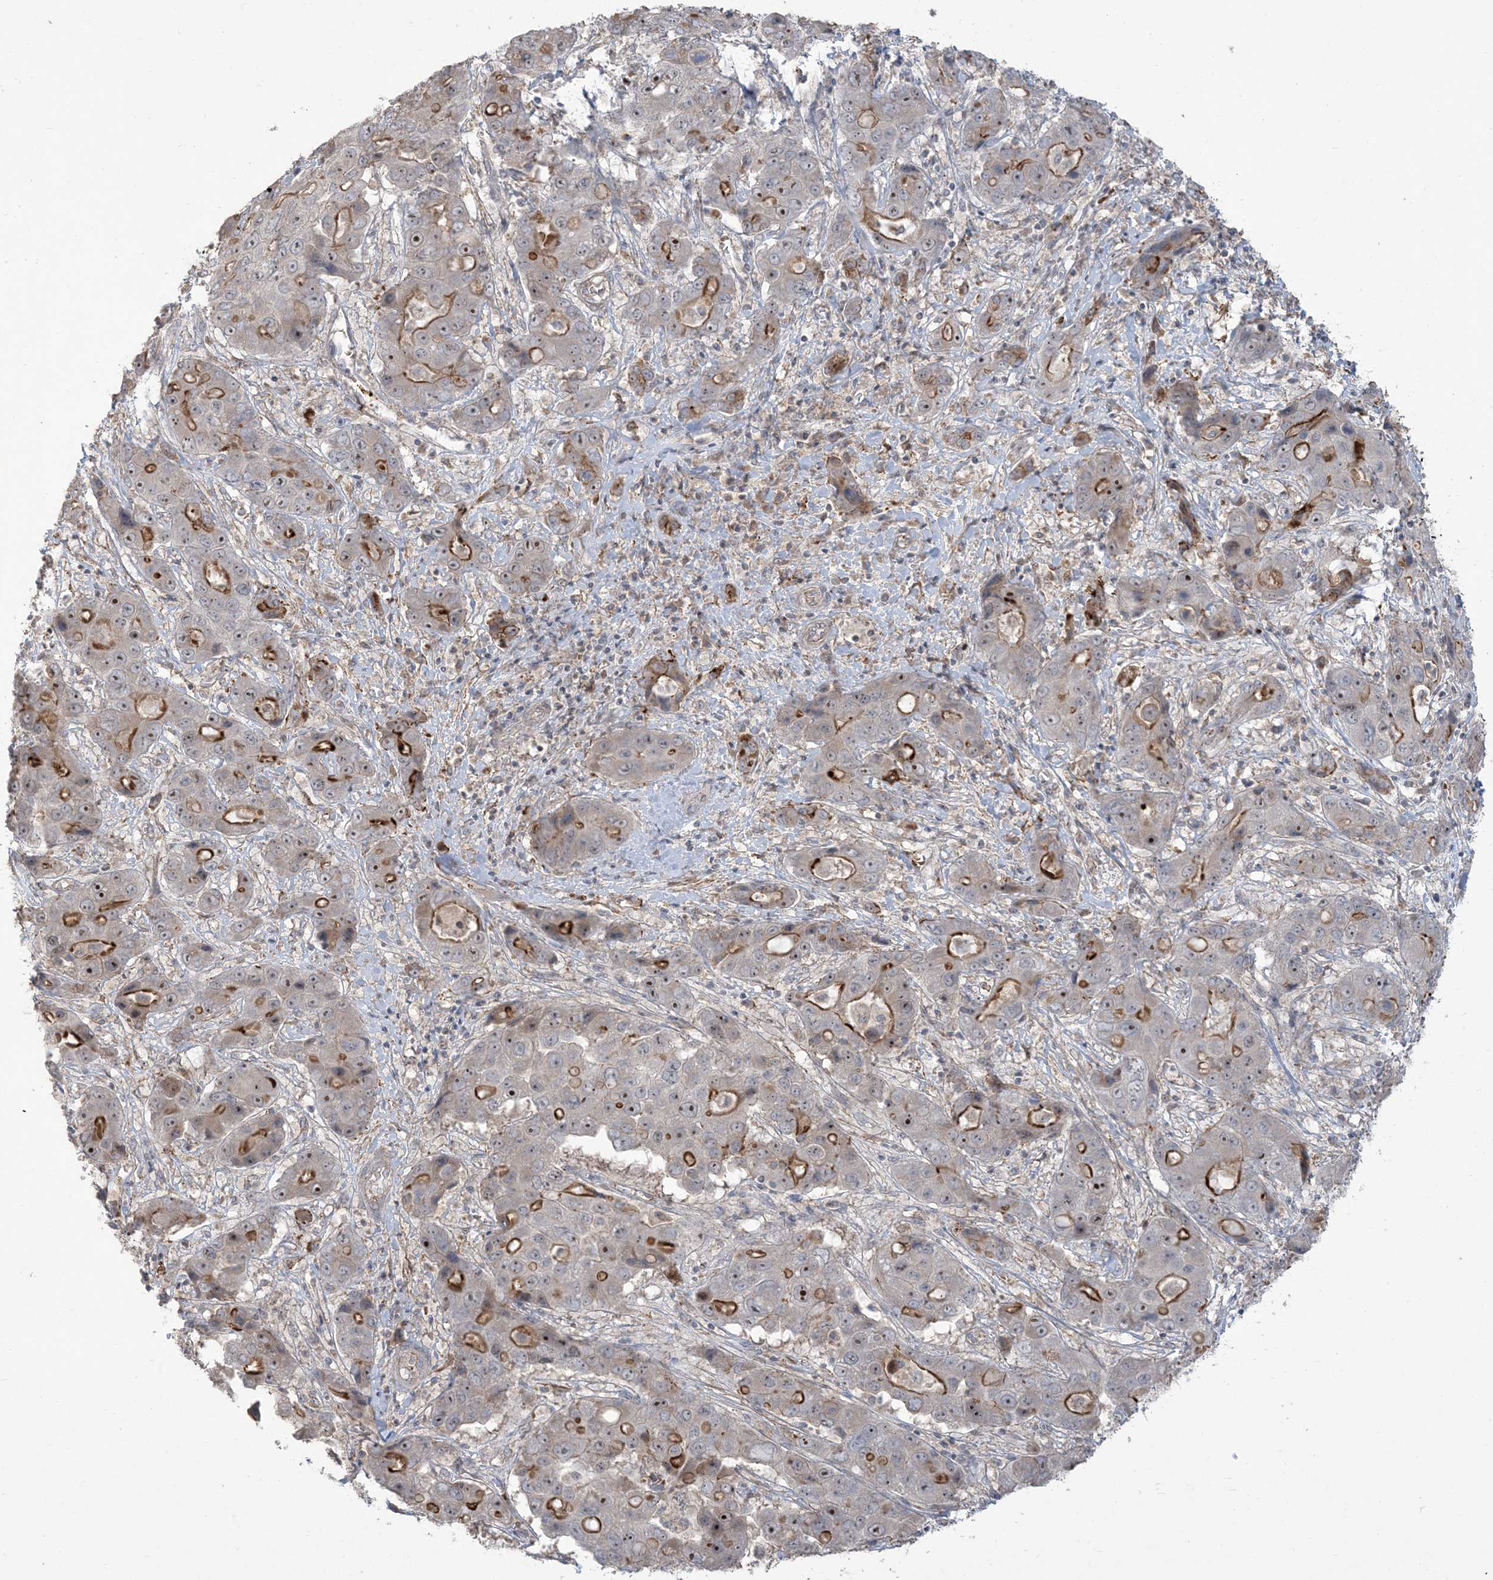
{"staining": {"intensity": "moderate", "quantity": "25%-75%", "location": "cytoplasmic/membranous,nuclear"}, "tissue": "liver cancer", "cell_type": "Tumor cells", "image_type": "cancer", "snomed": [{"axis": "morphology", "description": "Cholangiocarcinoma"}, {"axis": "topography", "description": "Liver"}], "caption": "Immunohistochemical staining of human liver cholangiocarcinoma reveals medium levels of moderate cytoplasmic/membranous and nuclear protein positivity in approximately 25%-75% of tumor cells.", "gene": "KLHL18", "patient": {"sex": "male", "age": 67}}